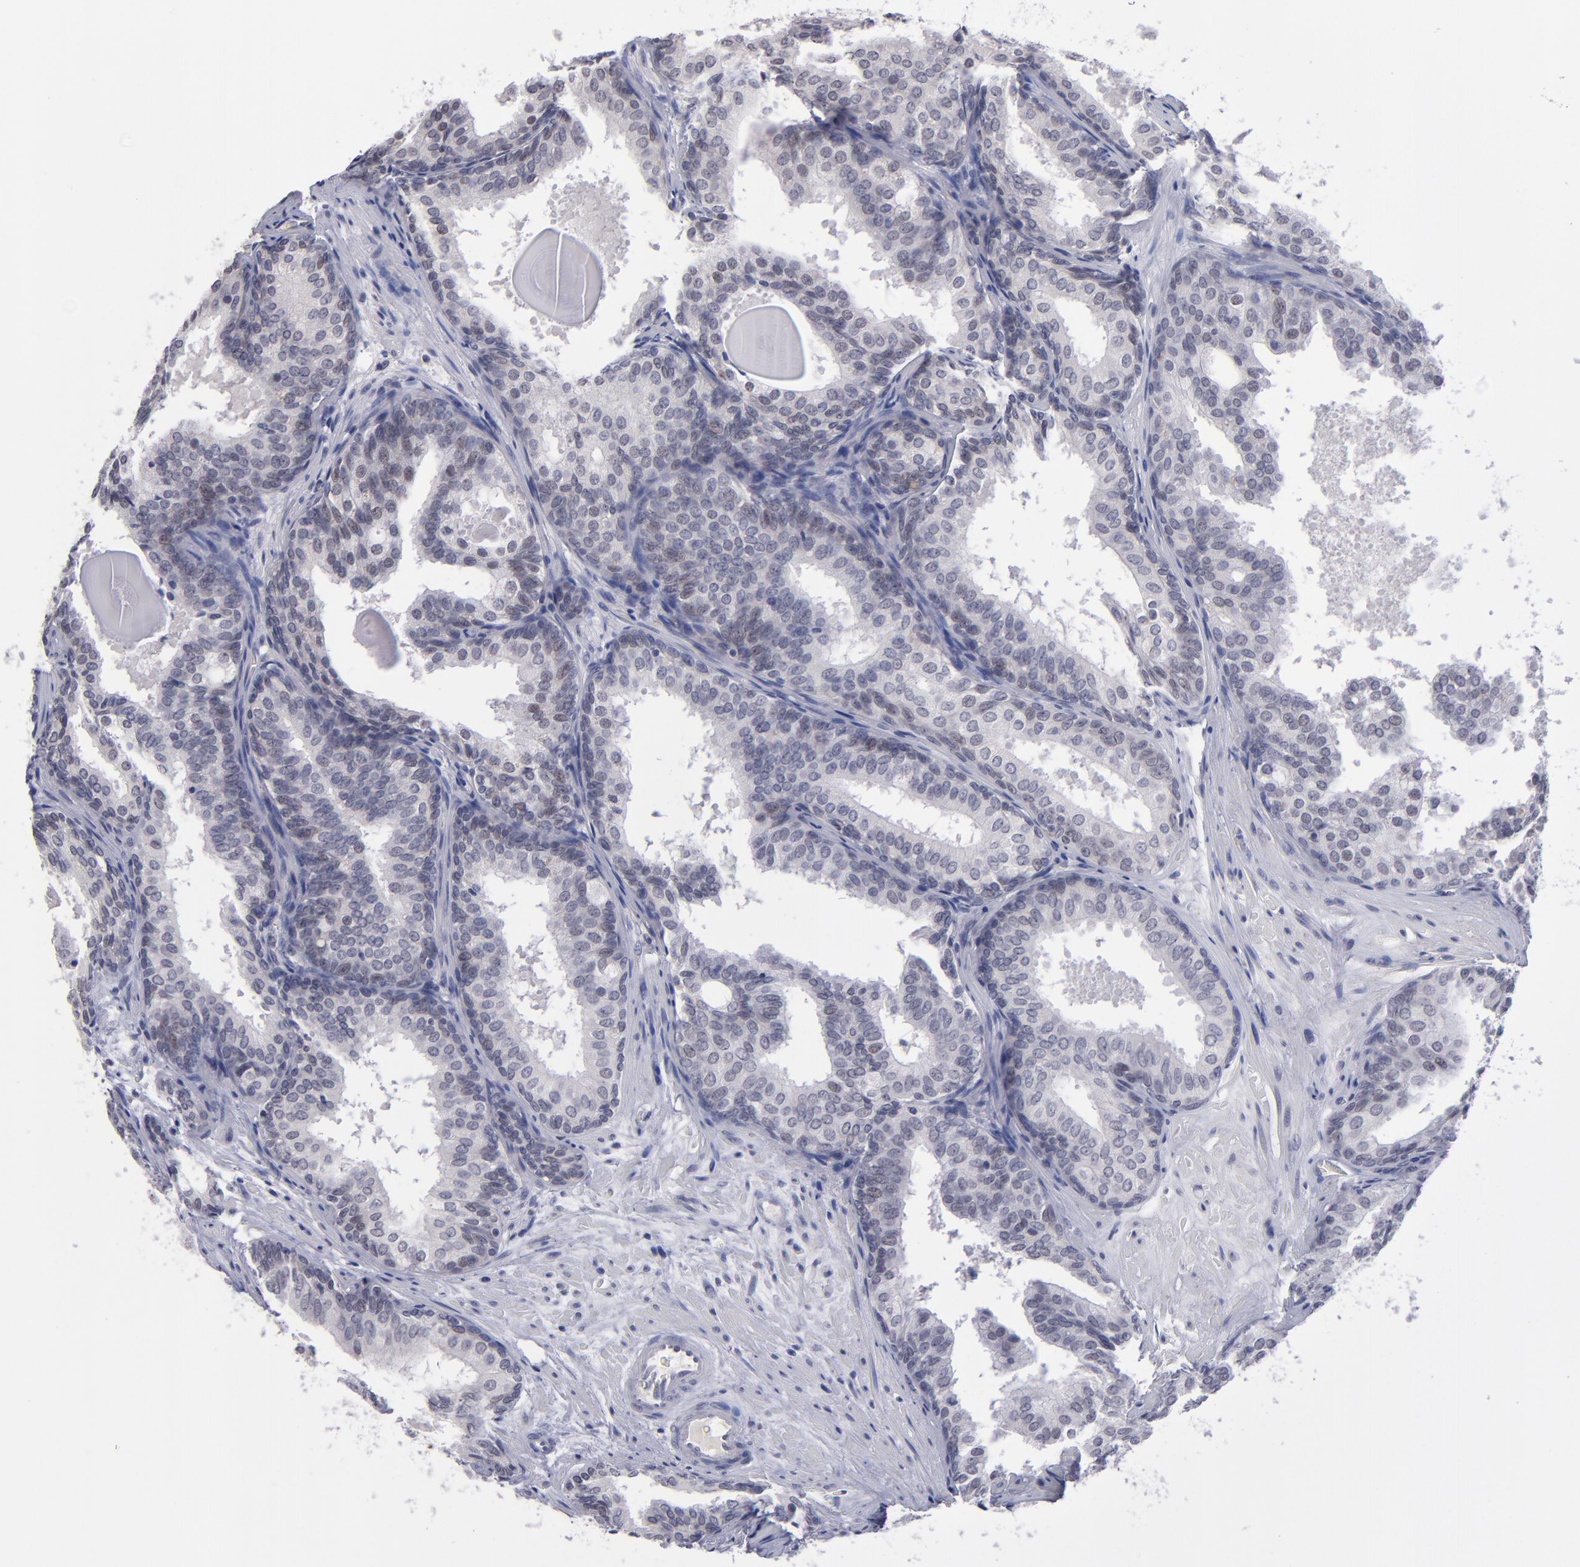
{"staining": {"intensity": "weak", "quantity": "<25%", "location": "nuclear"}, "tissue": "prostate cancer", "cell_type": "Tumor cells", "image_type": "cancer", "snomed": [{"axis": "morphology", "description": "Adenocarcinoma, Low grade"}, {"axis": "topography", "description": "Prostate"}], "caption": "Immunohistochemistry histopathology image of neoplastic tissue: prostate low-grade adenocarcinoma stained with DAB displays no significant protein expression in tumor cells. (Brightfield microscopy of DAB (3,3'-diaminobenzidine) IHC at high magnification).", "gene": "OTUB2", "patient": {"sex": "male", "age": 69}}